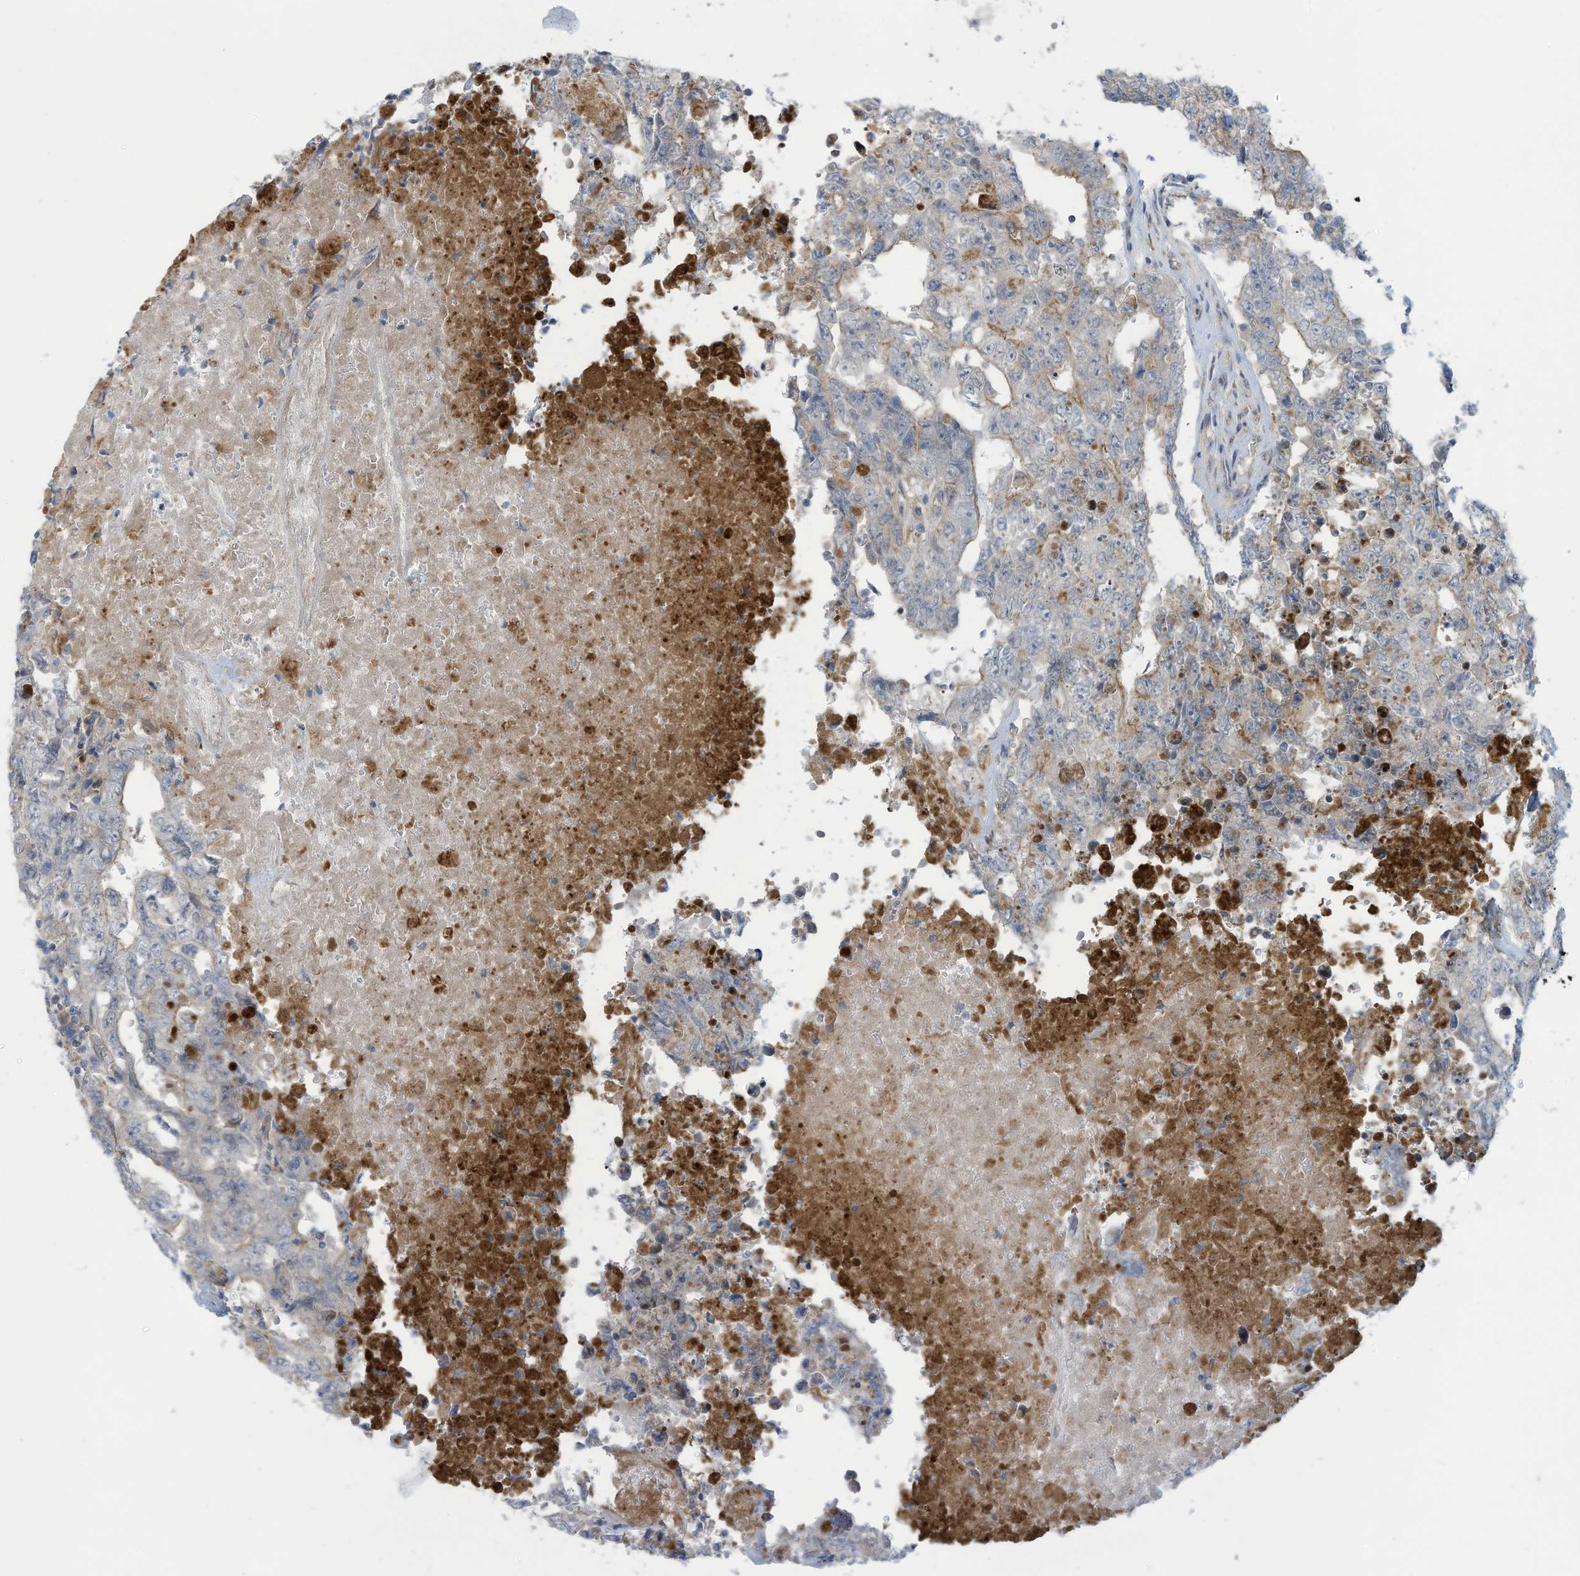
{"staining": {"intensity": "moderate", "quantity": "<25%", "location": "cytoplasmic/membranous"}, "tissue": "testis cancer", "cell_type": "Tumor cells", "image_type": "cancer", "snomed": [{"axis": "morphology", "description": "Carcinoma, Embryonal, NOS"}, {"axis": "topography", "description": "Testis"}], "caption": "A brown stain shows moderate cytoplasmic/membranous positivity of a protein in testis cancer (embryonal carcinoma) tumor cells.", "gene": "ADAT2", "patient": {"sex": "male", "age": 26}}